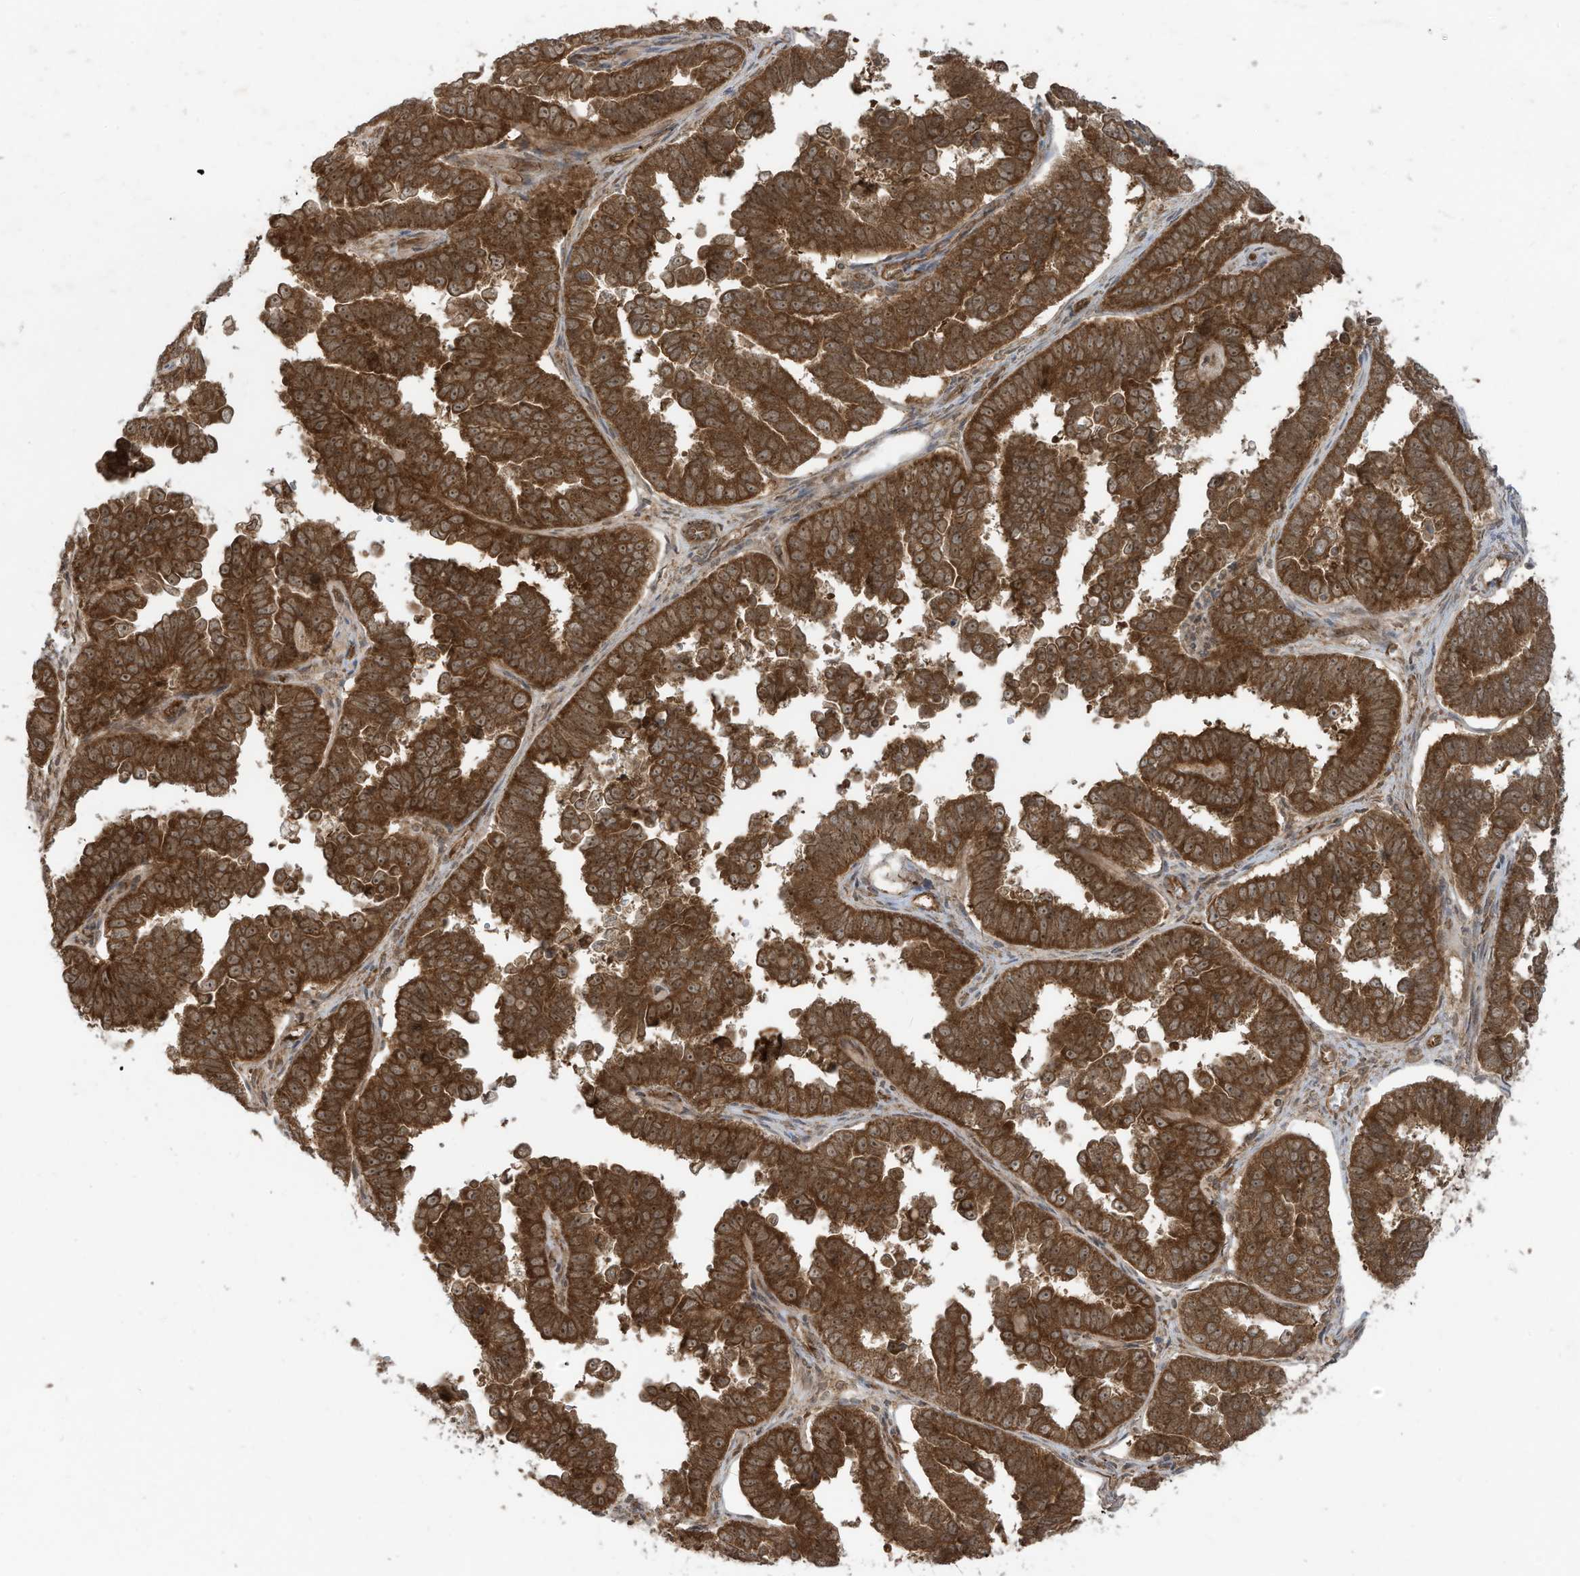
{"staining": {"intensity": "strong", "quantity": ">75%", "location": "cytoplasmic/membranous"}, "tissue": "endometrial cancer", "cell_type": "Tumor cells", "image_type": "cancer", "snomed": [{"axis": "morphology", "description": "Adenocarcinoma, NOS"}, {"axis": "topography", "description": "Endometrium"}], "caption": "Adenocarcinoma (endometrial) was stained to show a protein in brown. There is high levels of strong cytoplasmic/membranous staining in approximately >75% of tumor cells.", "gene": "TRIM67", "patient": {"sex": "female", "age": 75}}